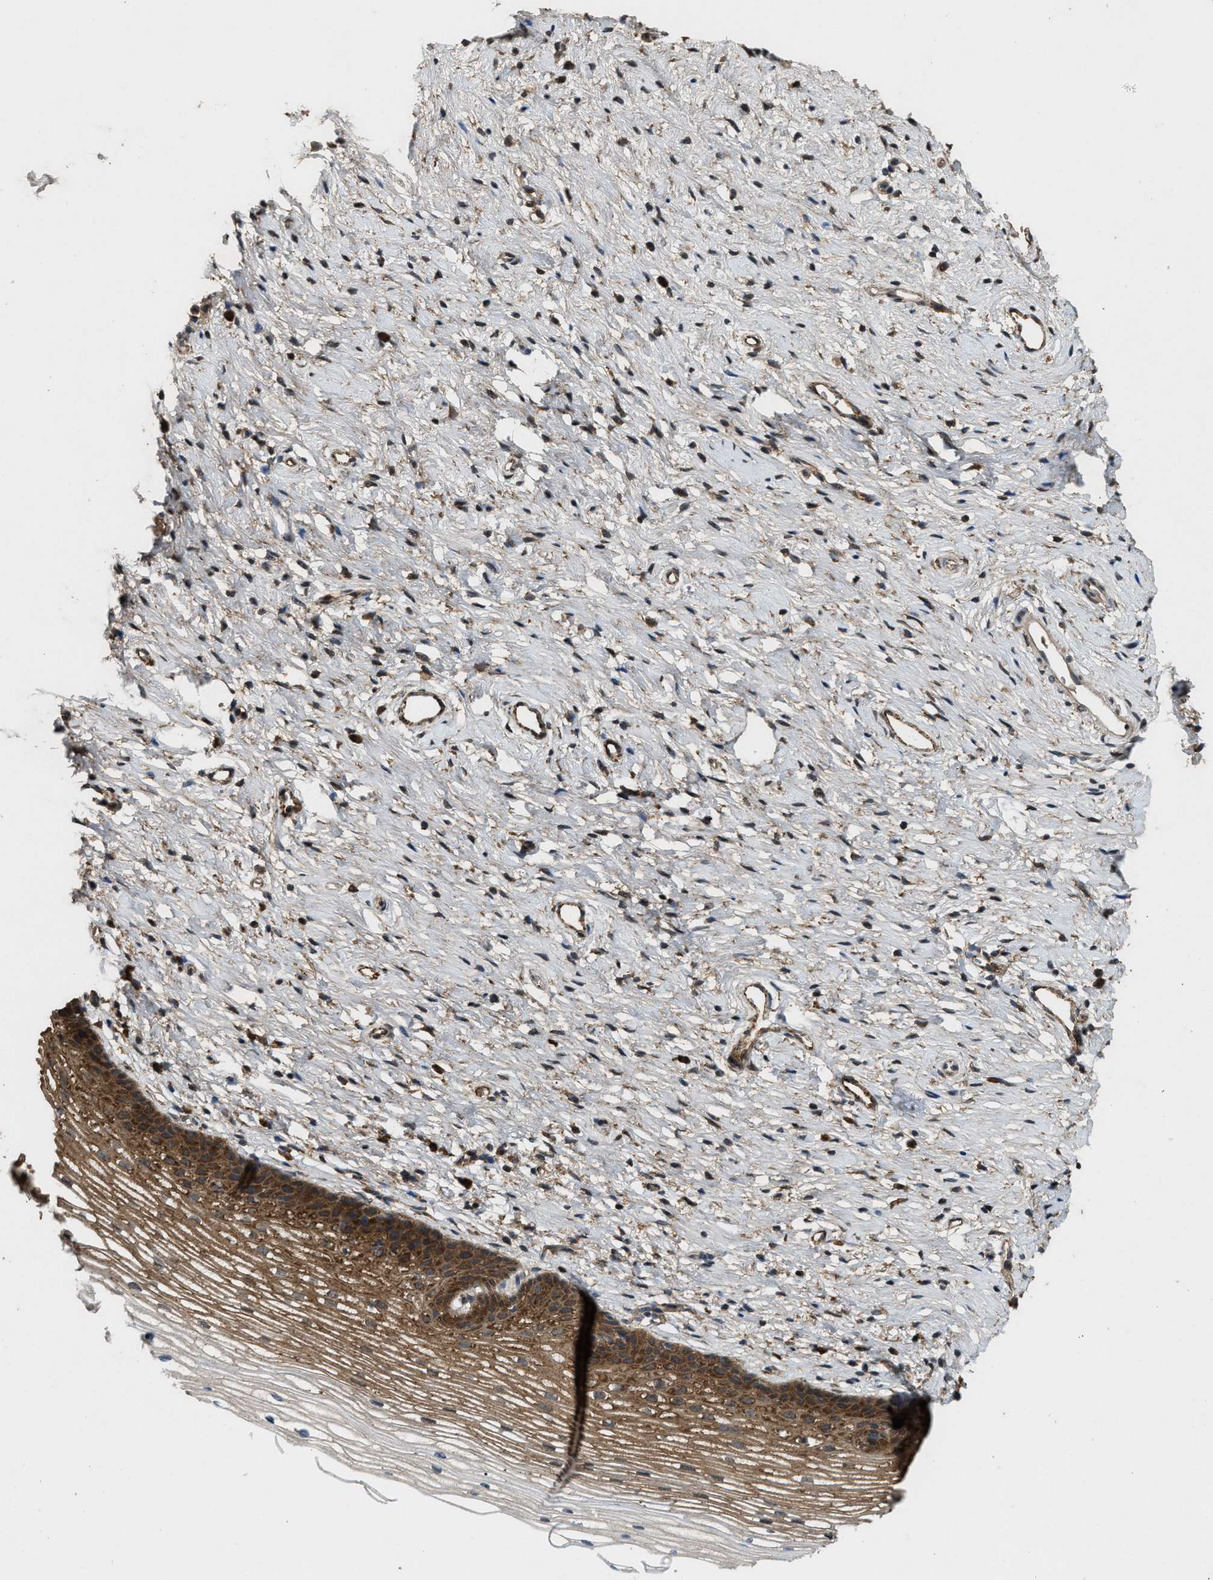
{"staining": {"intensity": "moderate", "quantity": ">75%", "location": "cytoplasmic/membranous"}, "tissue": "cervix", "cell_type": "Glandular cells", "image_type": "normal", "snomed": [{"axis": "morphology", "description": "Normal tissue, NOS"}, {"axis": "topography", "description": "Cervix"}], "caption": "IHC of normal human cervix shows medium levels of moderate cytoplasmic/membranous expression in approximately >75% of glandular cells.", "gene": "ARHGEF5", "patient": {"sex": "female", "age": 77}}